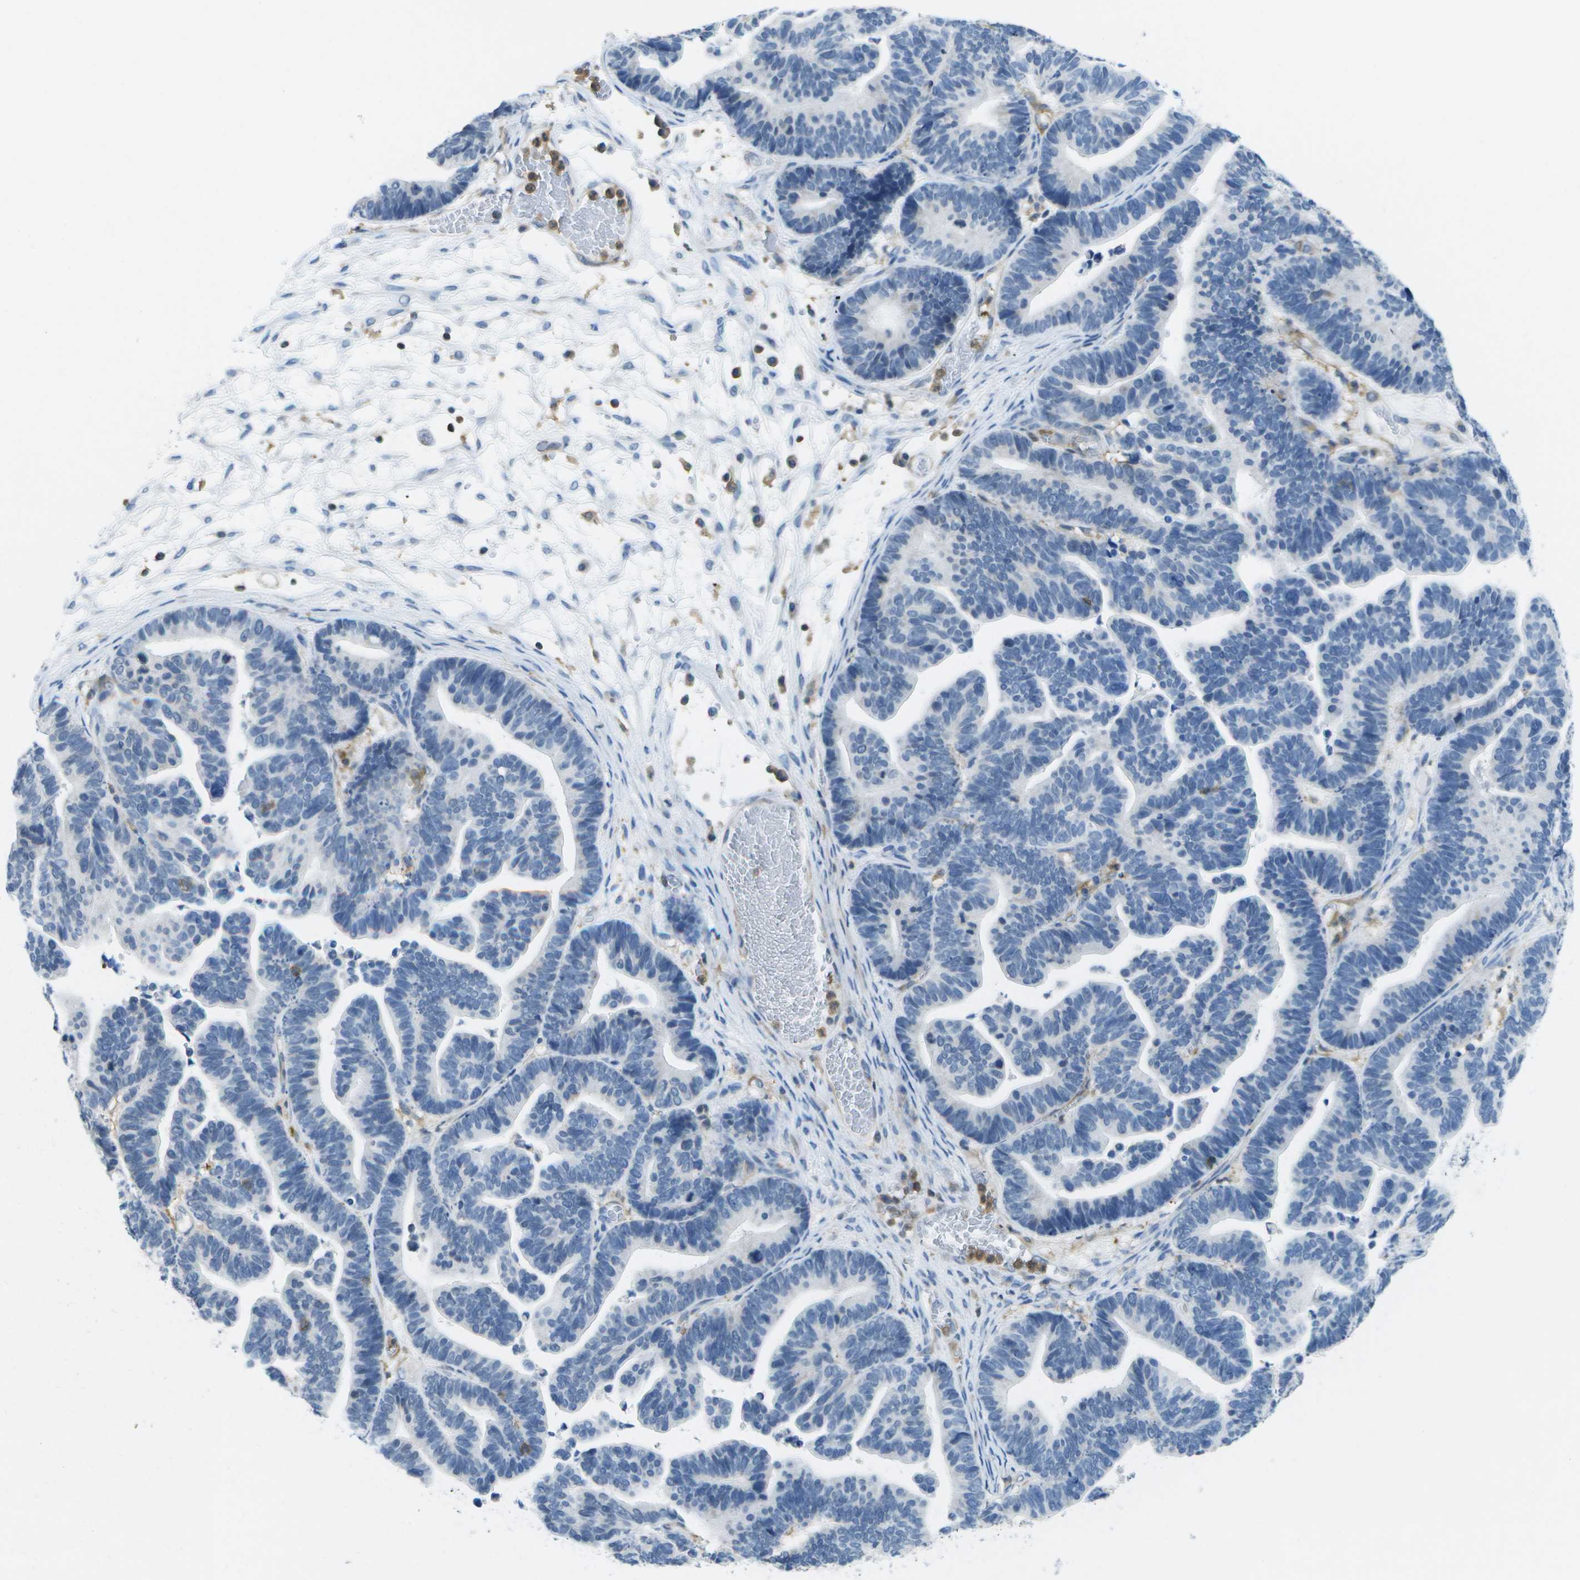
{"staining": {"intensity": "negative", "quantity": "none", "location": "none"}, "tissue": "ovarian cancer", "cell_type": "Tumor cells", "image_type": "cancer", "snomed": [{"axis": "morphology", "description": "Cystadenocarcinoma, serous, NOS"}, {"axis": "topography", "description": "Ovary"}], "caption": "This is an immunohistochemistry micrograph of human ovarian serous cystadenocarcinoma. There is no positivity in tumor cells.", "gene": "RCSD1", "patient": {"sex": "female", "age": 56}}